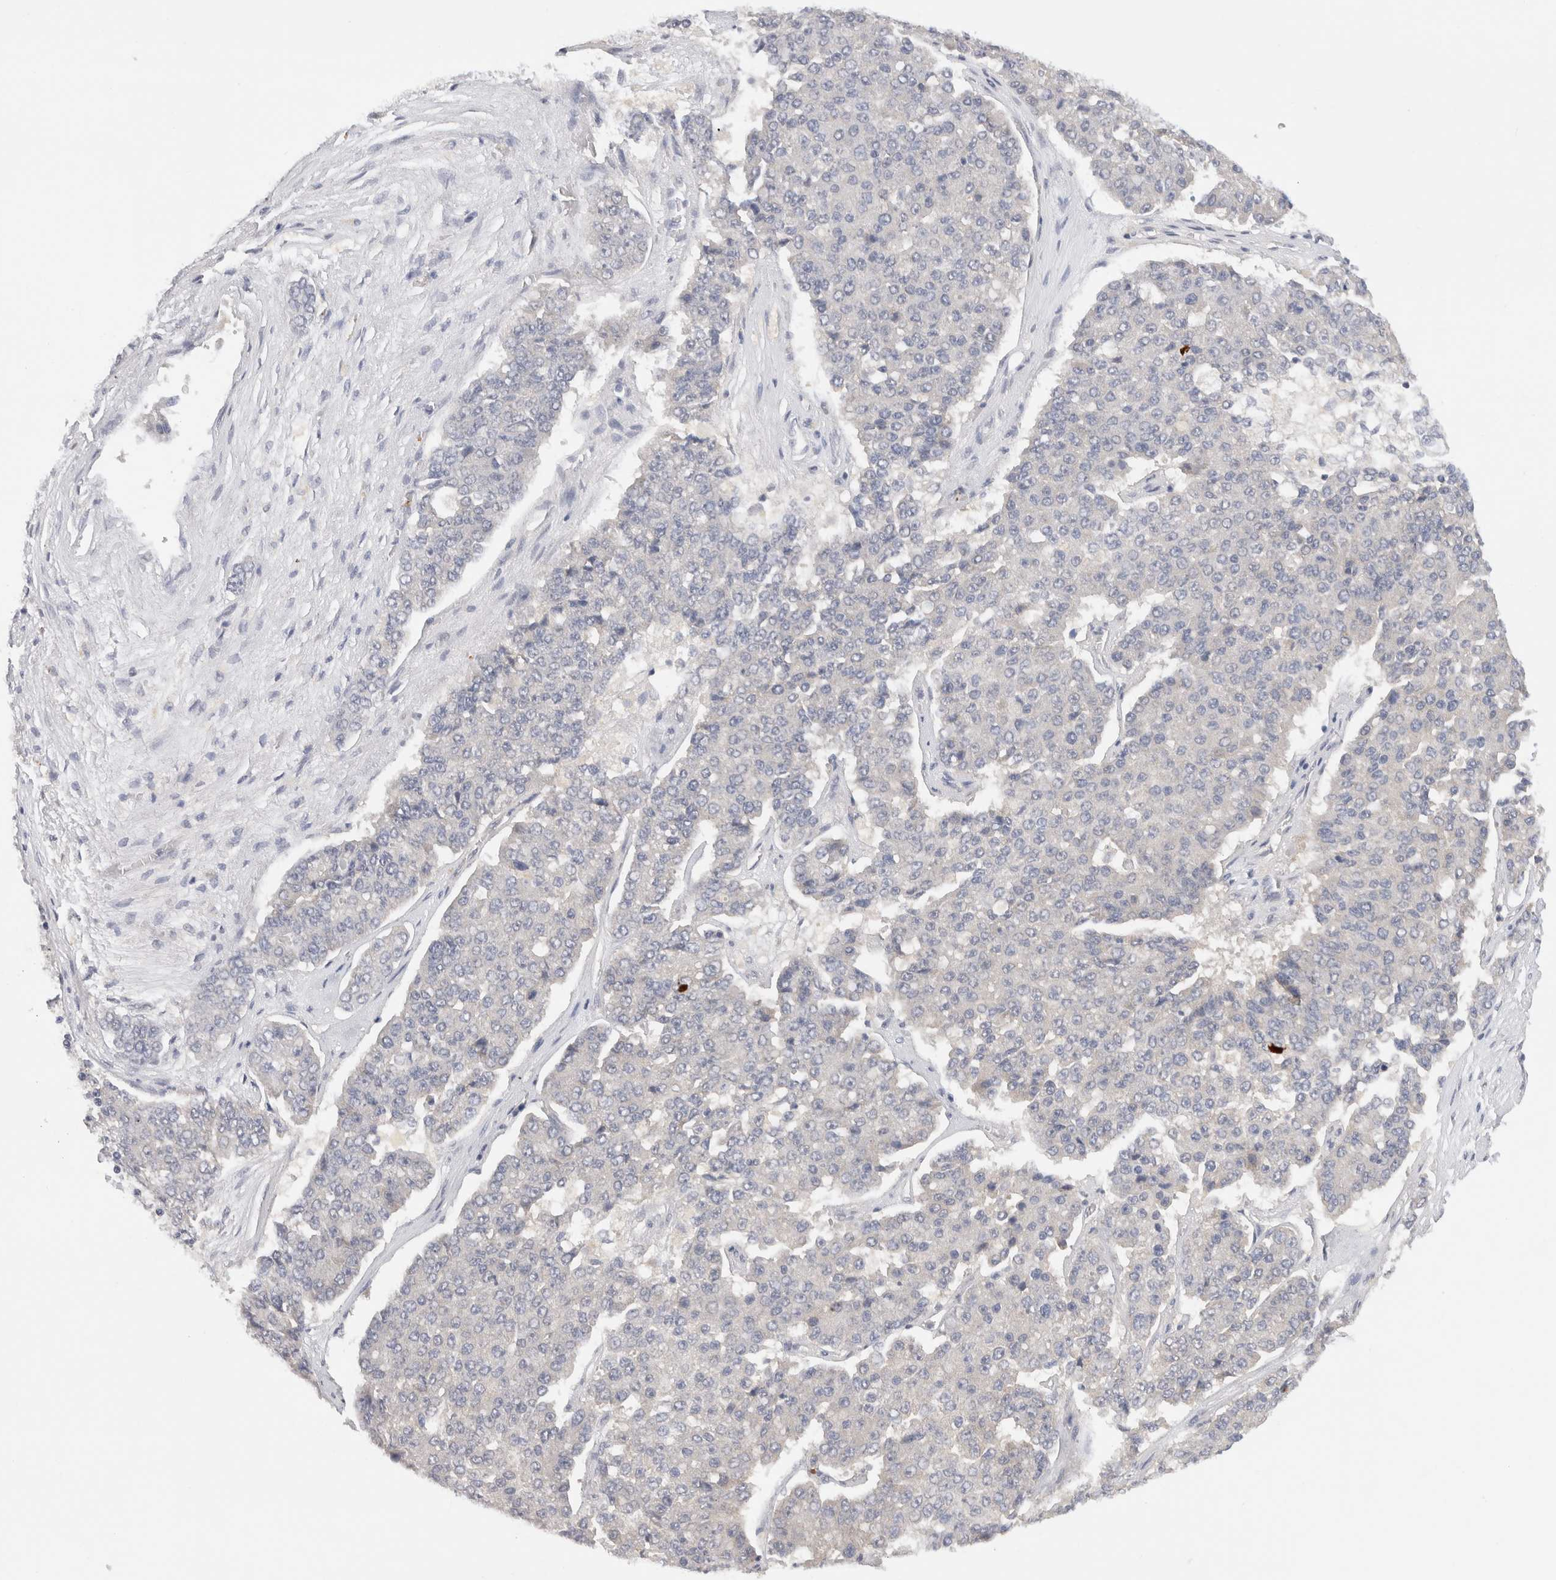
{"staining": {"intensity": "negative", "quantity": "none", "location": "none"}, "tissue": "pancreatic cancer", "cell_type": "Tumor cells", "image_type": "cancer", "snomed": [{"axis": "morphology", "description": "Adenocarcinoma, NOS"}, {"axis": "topography", "description": "Pancreas"}], "caption": "Immunohistochemistry (IHC) photomicrograph of human pancreatic adenocarcinoma stained for a protein (brown), which reveals no staining in tumor cells.", "gene": "CHRM4", "patient": {"sex": "male", "age": 50}}